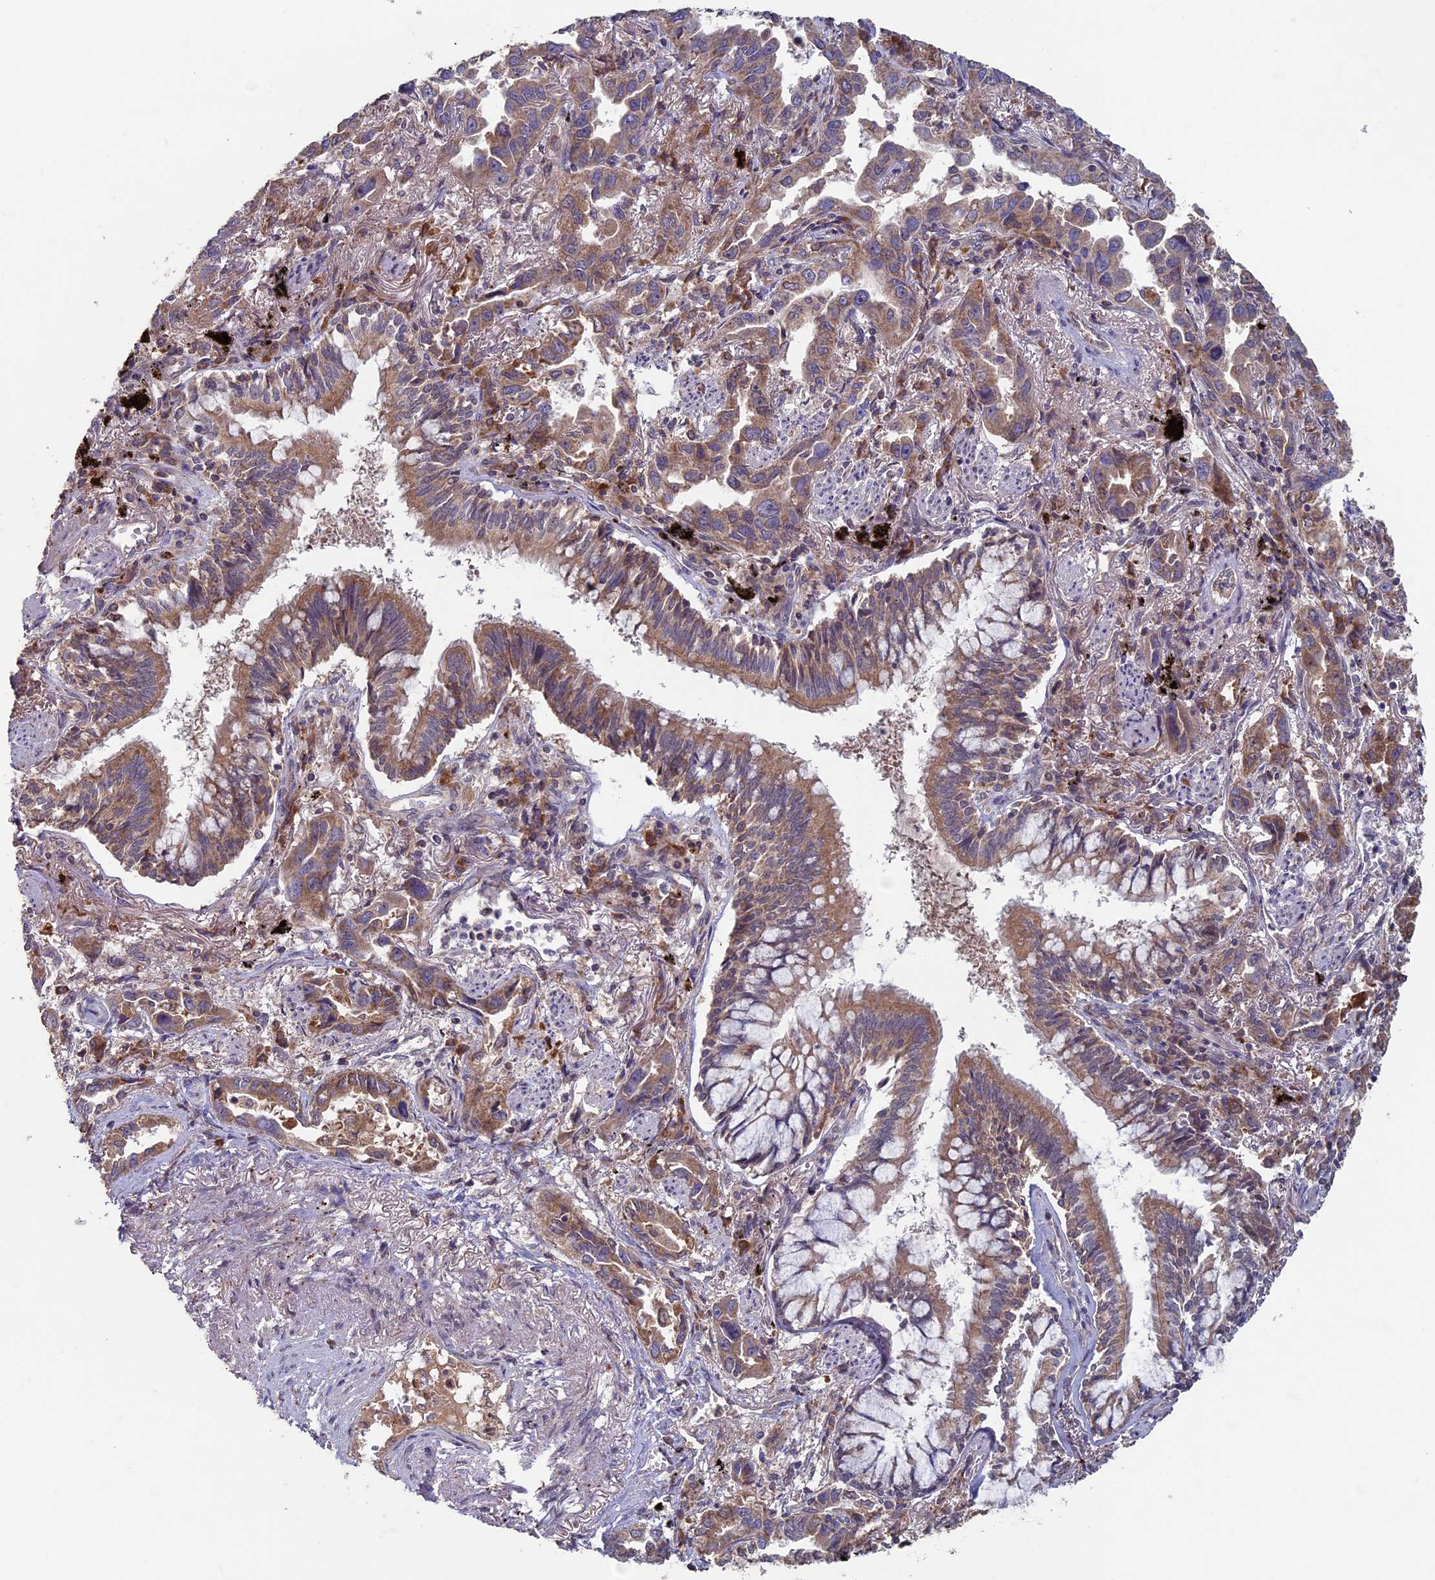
{"staining": {"intensity": "moderate", "quantity": ">75%", "location": "cytoplasmic/membranous"}, "tissue": "lung cancer", "cell_type": "Tumor cells", "image_type": "cancer", "snomed": [{"axis": "morphology", "description": "Adenocarcinoma, NOS"}, {"axis": "topography", "description": "Lung"}], "caption": "Protein positivity by immunohistochemistry shows moderate cytoplasmic/membranous staining in about >75% of tumor cells in lung cancer (adenocarcinoma).", "gene": "RCCD1", "patient": {"sex": "male", "age": 67}}